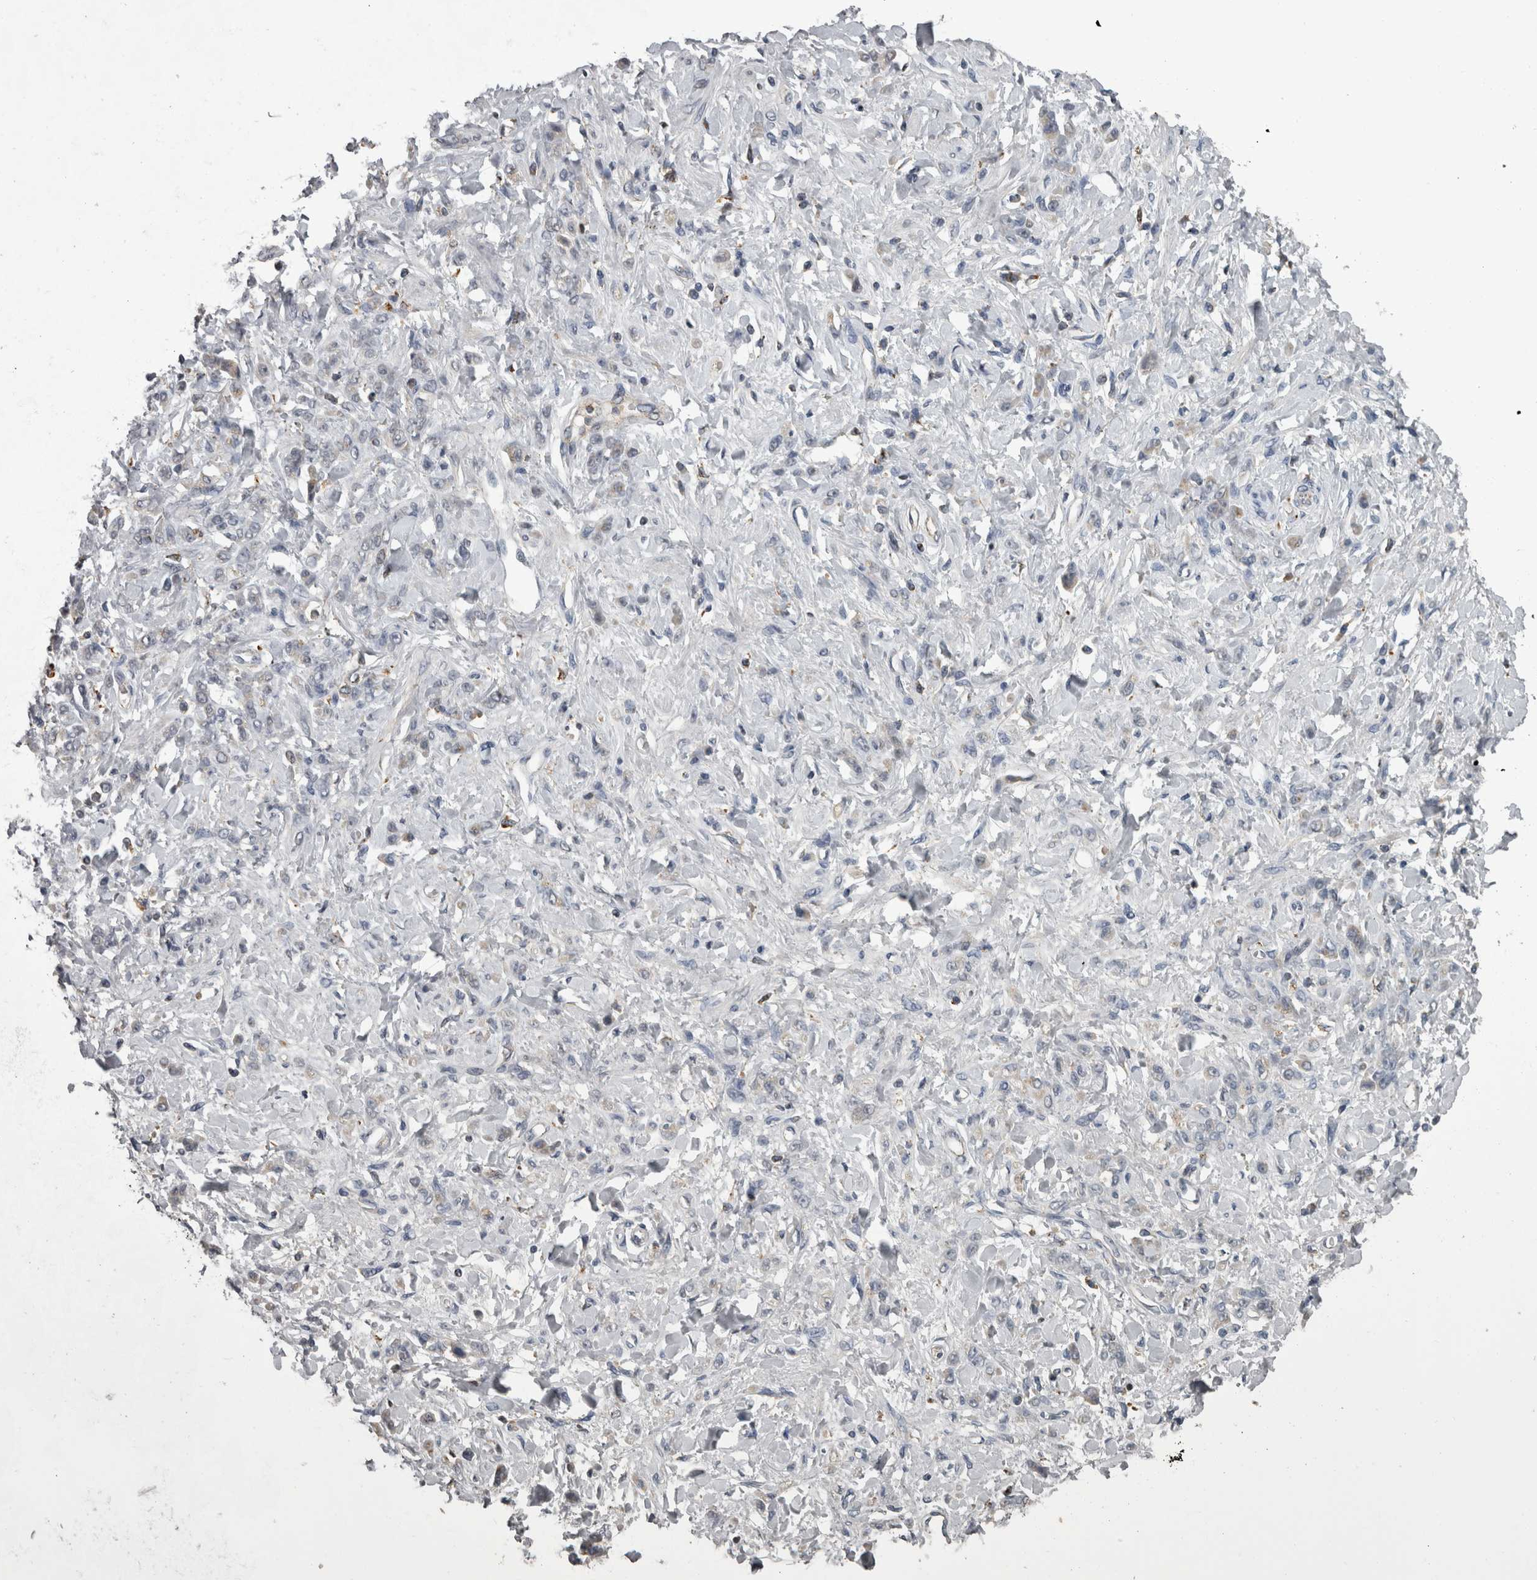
{"staining": {"intensity": "negative", "quantity": "none", "location": "none"}, "tissue": "stomach cancer", "cell_type": "Tumor cells", "image_type": "cancer", "snomed": [{"axis": "morphology", "description": "Normal tissue, NOS"}, {"axis": "morphology", "description": "Adenocarcinoma, NOS"}, {"axis": "topography", "description": "Stomach"}], "caption": "A high-resolution histopathology image shows immunohistochemistry (IHC) staining of stomach cancer (adenocarcinoma), which displays no significant positivity in tumor cells.", "gene": "NAAA", "patient": {"sex": "male", "age": 82}}